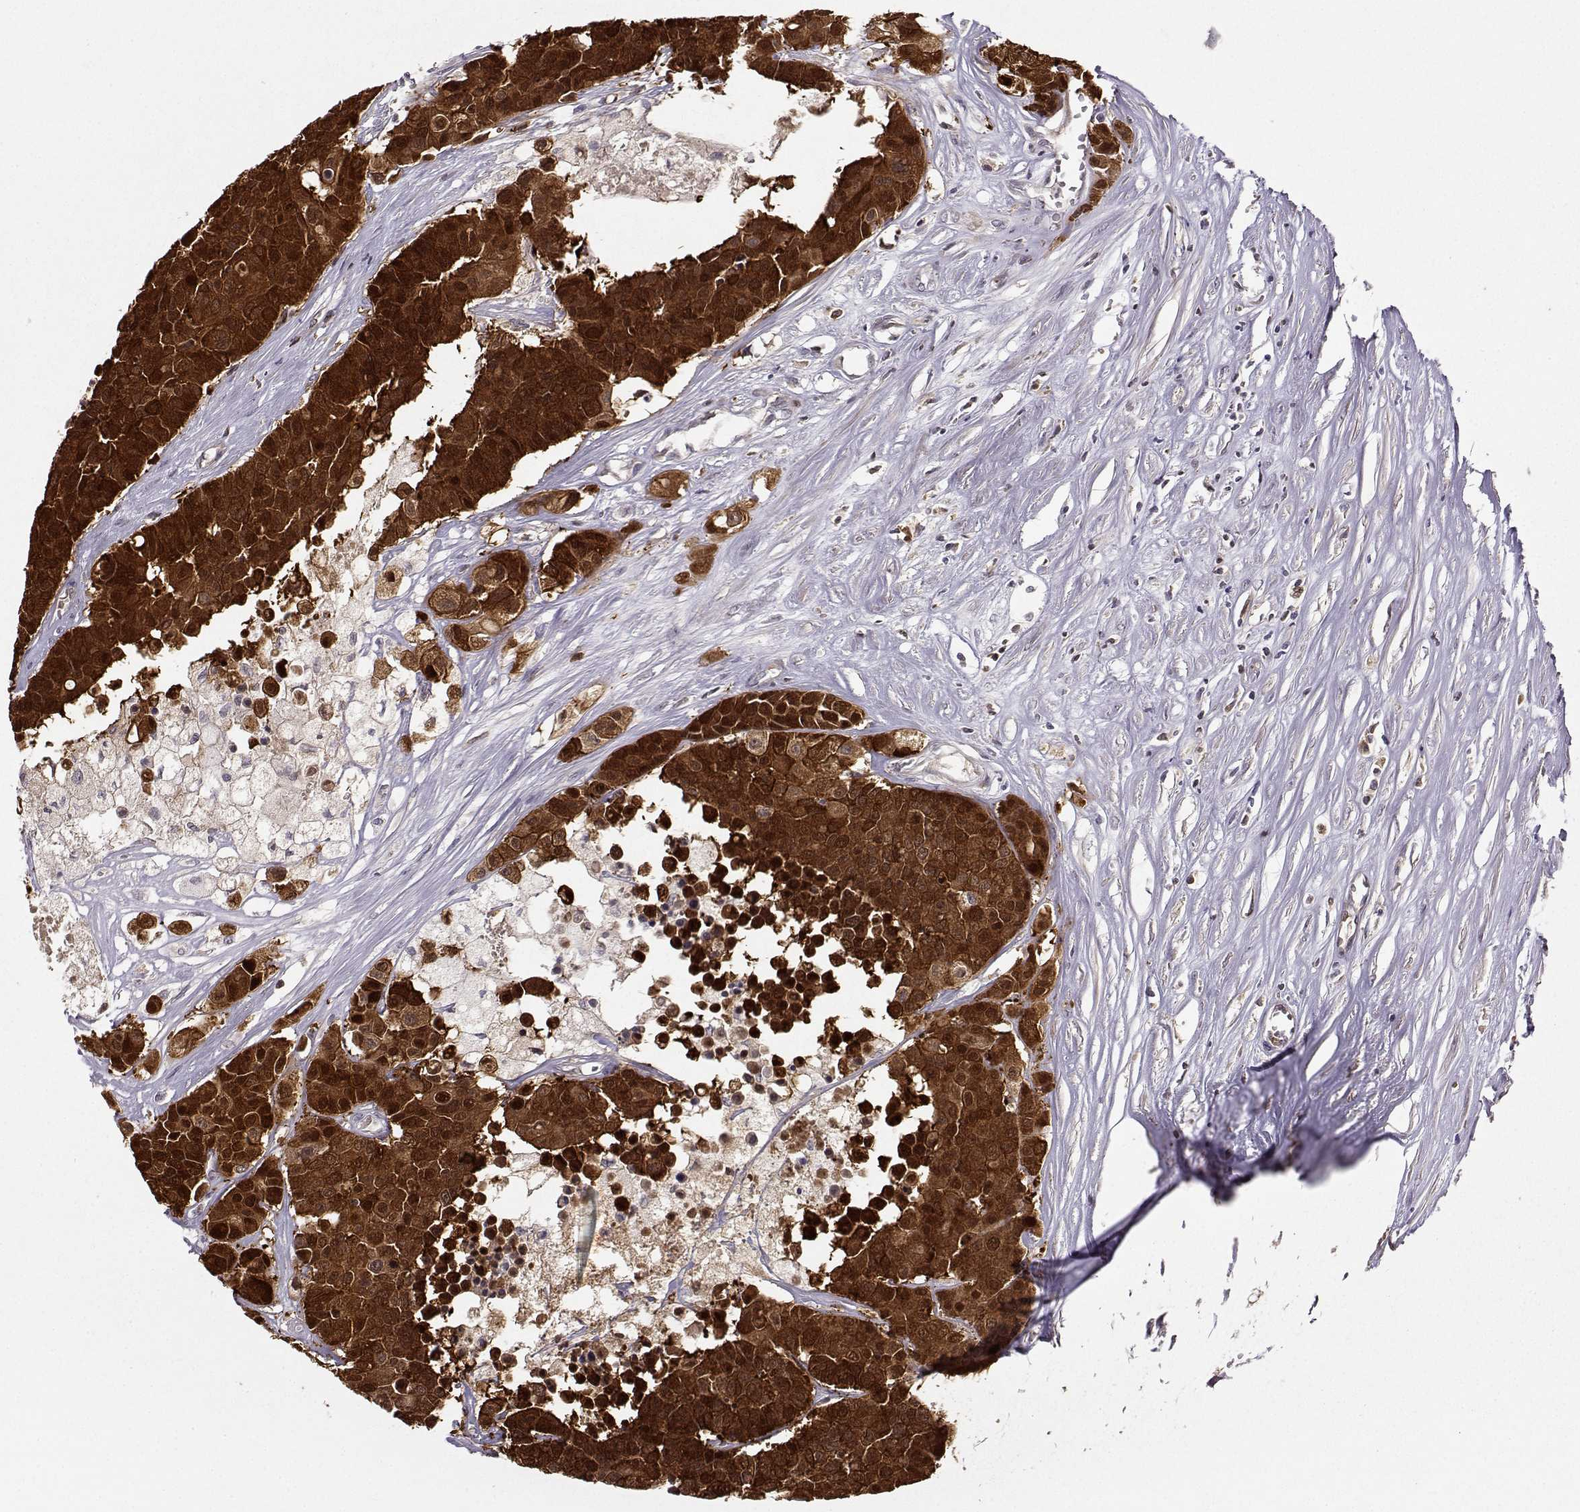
{"staining": {"intensity": "strong", "quantity": ">75%", "location": "cytoplasmic/membranous"}, "tissue": "carcinoid", "cell_type": "Tumor cells", "image_type": "cancer", "snomed": [{"axis": "morphology", "description": "Carcinoid, malignant, NOS"}, {"axis": "topography", "description": "Colon"}], "caption": "A brown stain highlights strong cytoplasmic/membranous staining of a protein in human carcinoid tumor cells. (DAB (3,3'-diaminobenzidine) IHC, brown staining for protein, blue staining for nuclei).", "gene": "NQO1", "patient": {"sex": "male", "age": 81}}